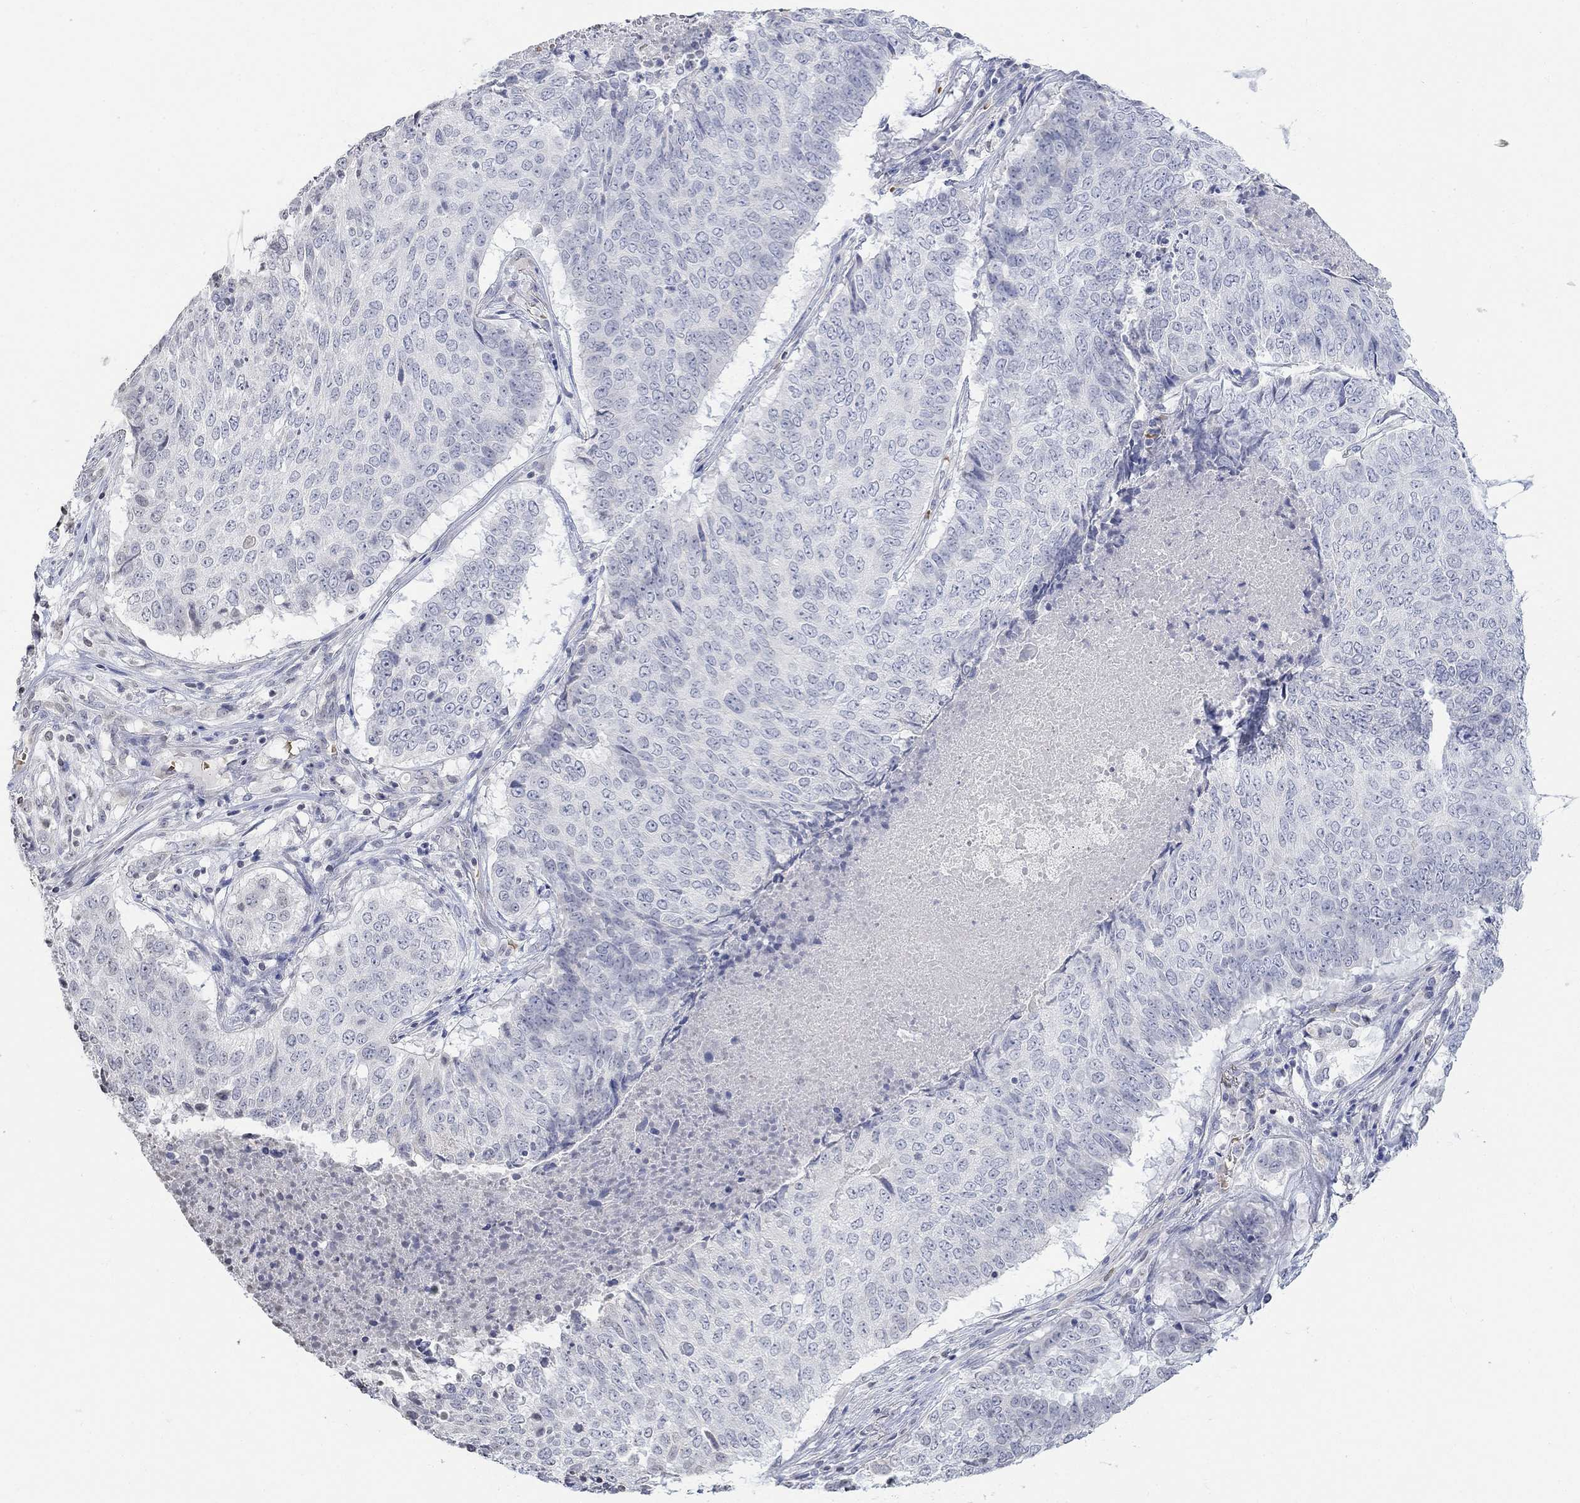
{"staining": {"intensity": "negative", "quantity": "none", "location": "none"}, "tissue": "lung cancer", "cell_type": "Tumor cells", "image_type": "cancer", "snomed": [{"axis": "morphology", "description": "Squamous cell carcinoma, NOS"}, {"axis": "topography", "description": "Lung"}], "caption": "Immunohistochemical staining of lung squamous cell carcinoma reveals no significant staining in tumor cells.", "gene": "TMEM255A", "patient": {"sex": "male", "age": 64}}